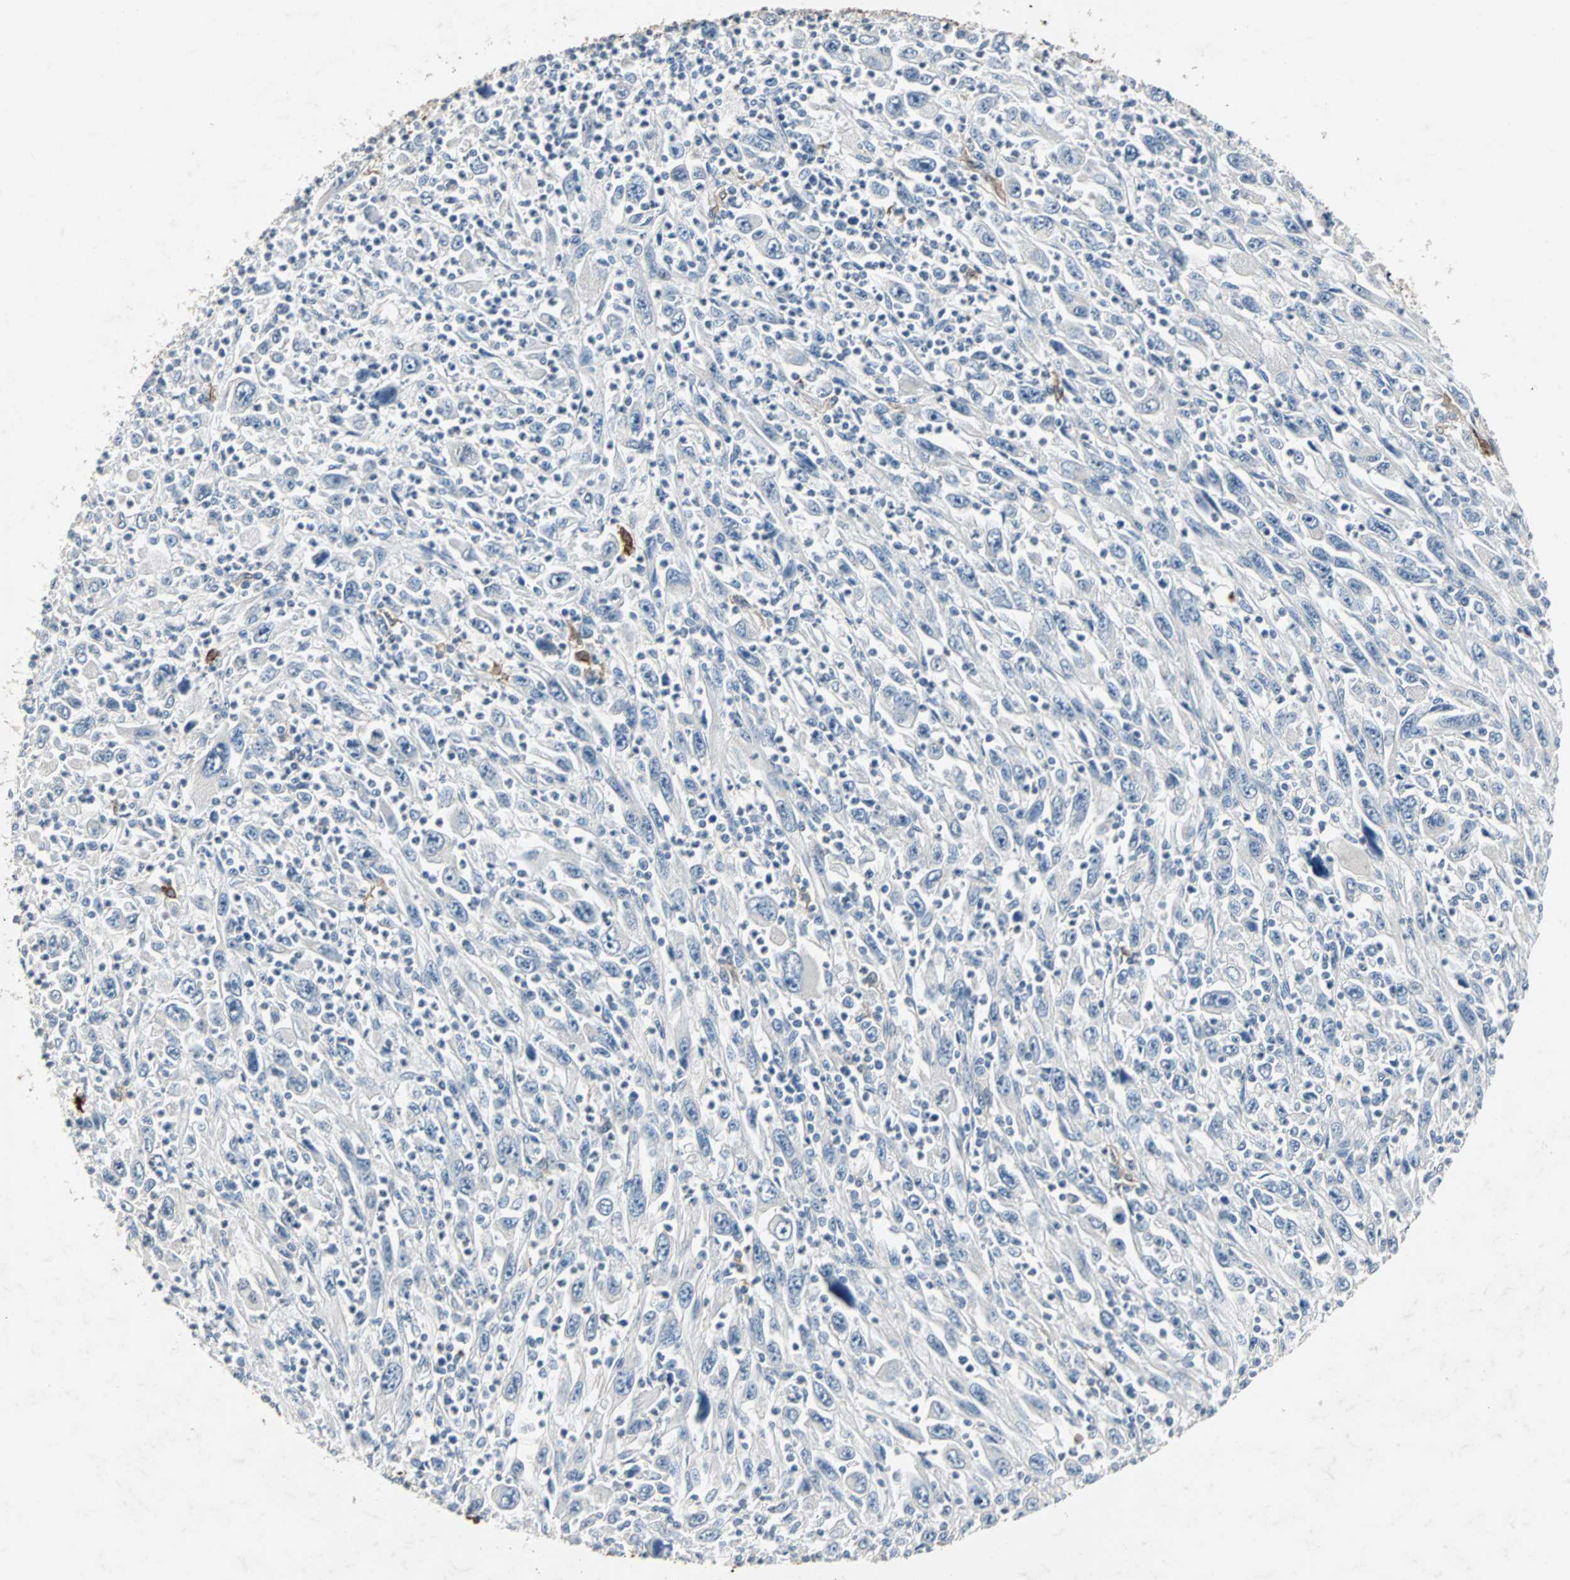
{"staining": {"intensity": "negative", "quantity": "none", "location": "none"}, "tissue": "melanoma", "cell_type": "Tumor cells", "image_type": "cancer", "snomed": [{"axis": "morphology", "description": "Malignant melanoma, Metastatic site"}, {"axis": "topography", "description": "Skin"}], "caption": "Tumor cells show no significant expression in malignant melanoma (metastatic site).", "gene": "CMC2", "patient": {"sex": "female", "age": 56}}